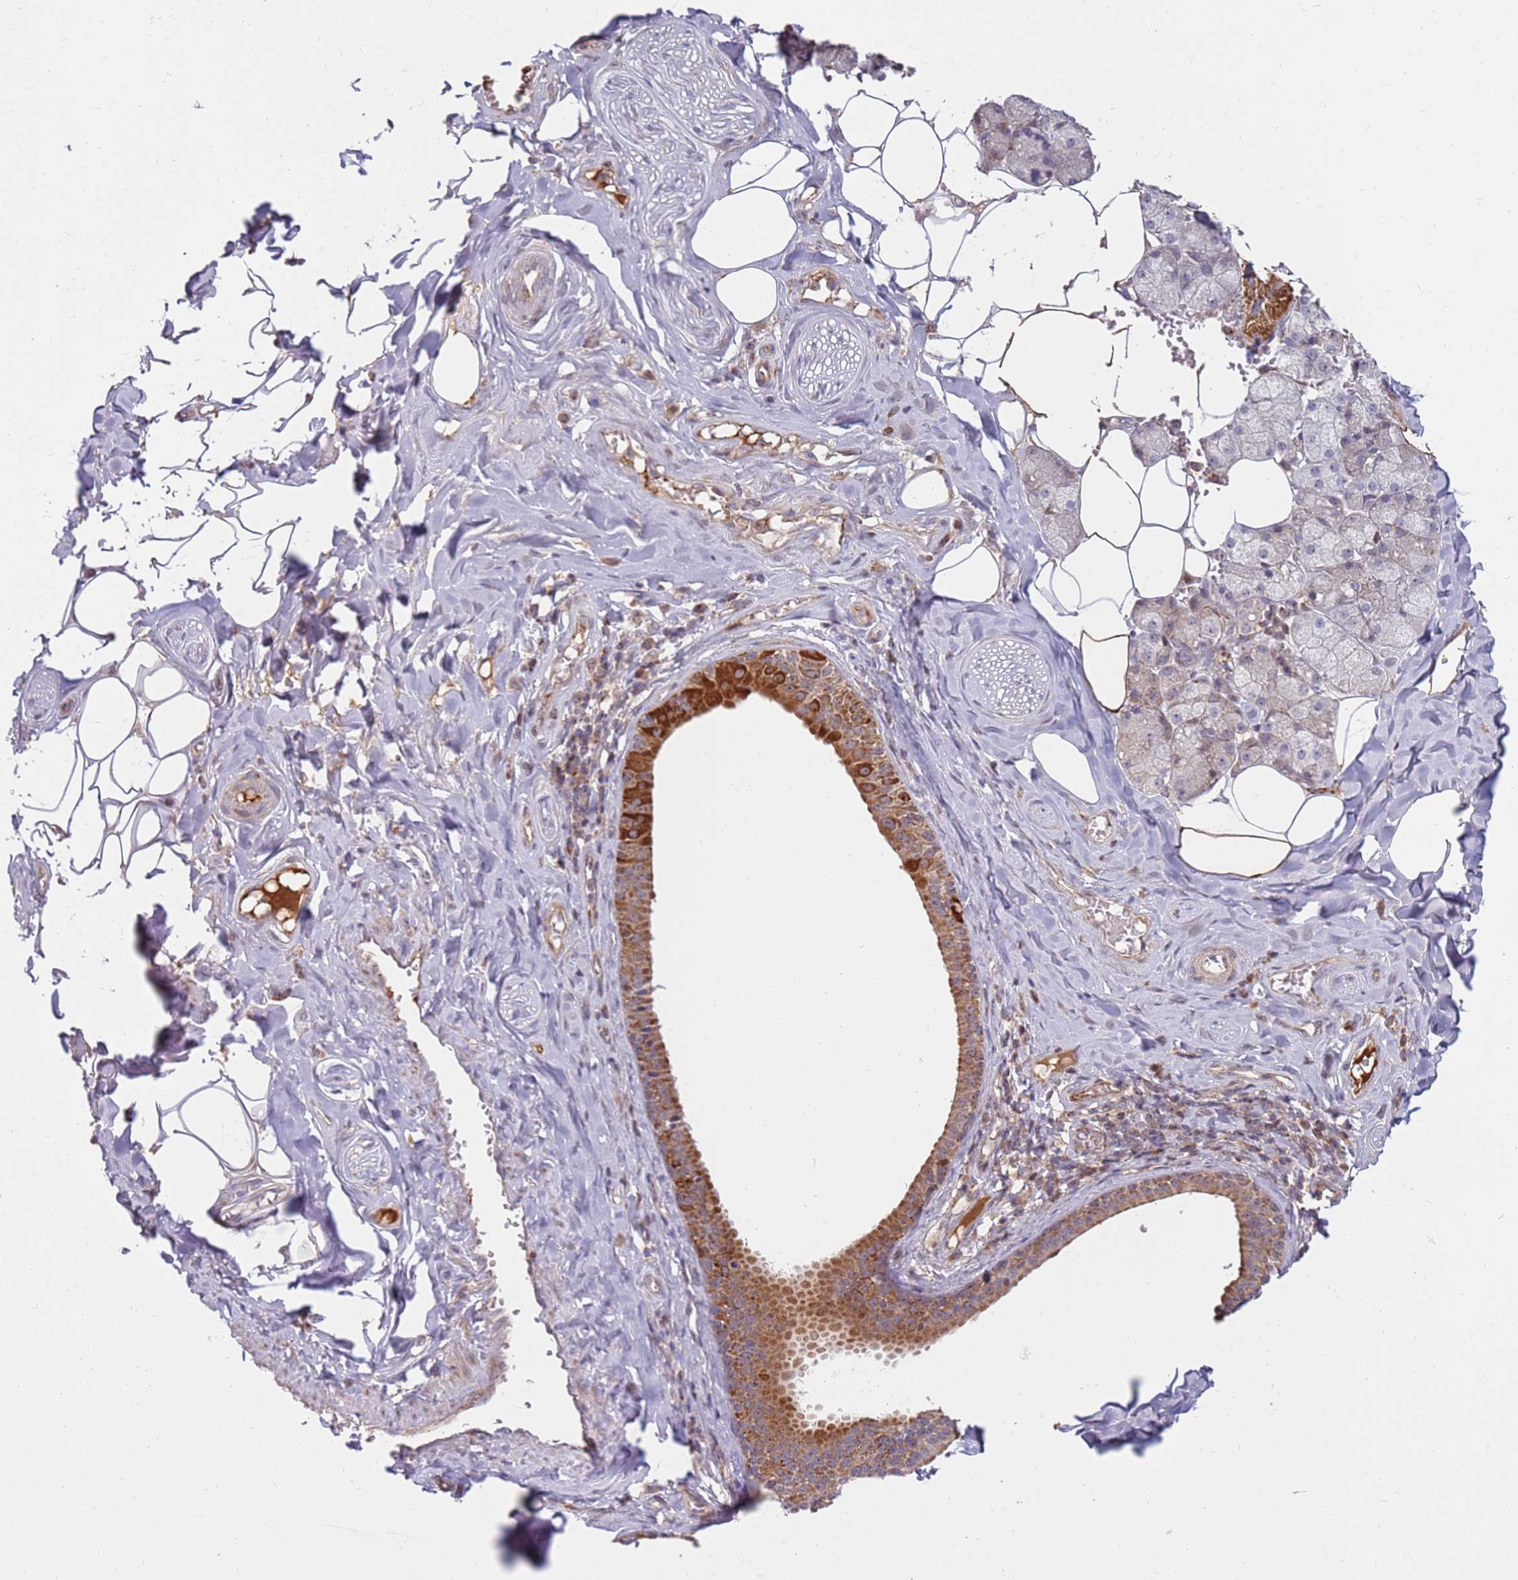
{"staining": {"intensity": "strong", "quantity": "<25%", "location": "cytoplasmic/membranous,nuclear"}, "tissue": "salivary gland", "cell_type": "Glandular cells", "image_type": "normal", "snomed": [{"axis": "morphology", "description": "Normal tissue, NOS"}, {"axis": "topography", "description": "Salivary gland"}], "caption": "A brown stain shows strong cytoplasmic/membranous,nuclear staining of a protein in glandular cells of unremarkable salivary gland.", "gene": "KIF25", "patient": {"sex": "male", "age": 62}}